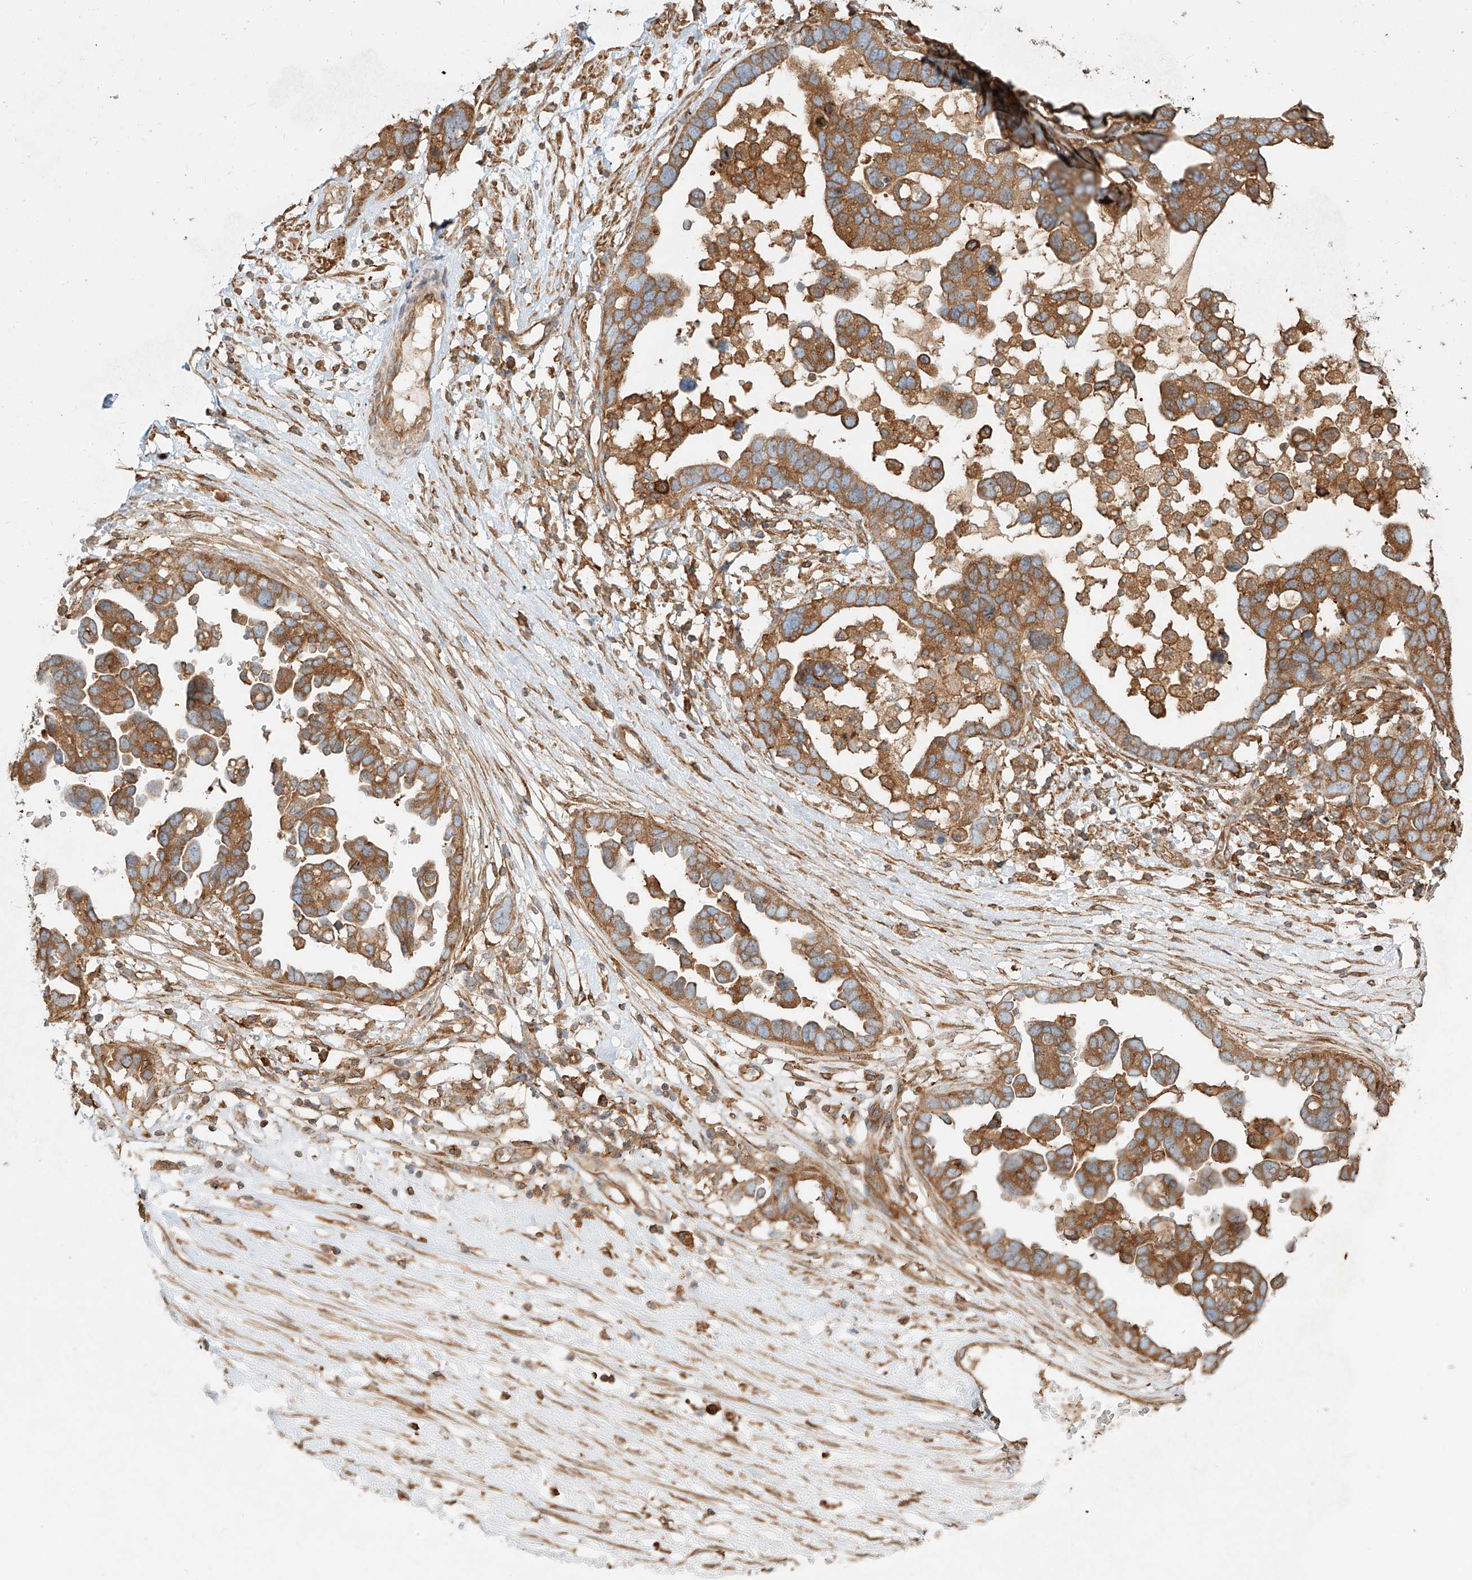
{"staining": {"intensity": "moderate", "quantity": ">75%", "location": "cytoplasmic/membranous"}, "tissue": "ovarian cancer", "cell_type": "Tumor cells", "image_type": "cancer", "snomed": [{"axis": "morphology", "description": "Cystadenocarcinoma, serous, NOS"}, {"axis": "topography", "description": "Ovary"}], "caption": "Immunohistochemistry micrograph of neoplastic tissue: ovarian cancer stained using immunohistochemistry displays medium levels of moderate protein expression localized specifically in the cytoplasmic/membranous of tumor cells, appearing as a cytoplasmic/membranous brown color.", "gene": "SNX9", "patient": {"sex": "female", "age": 54}}